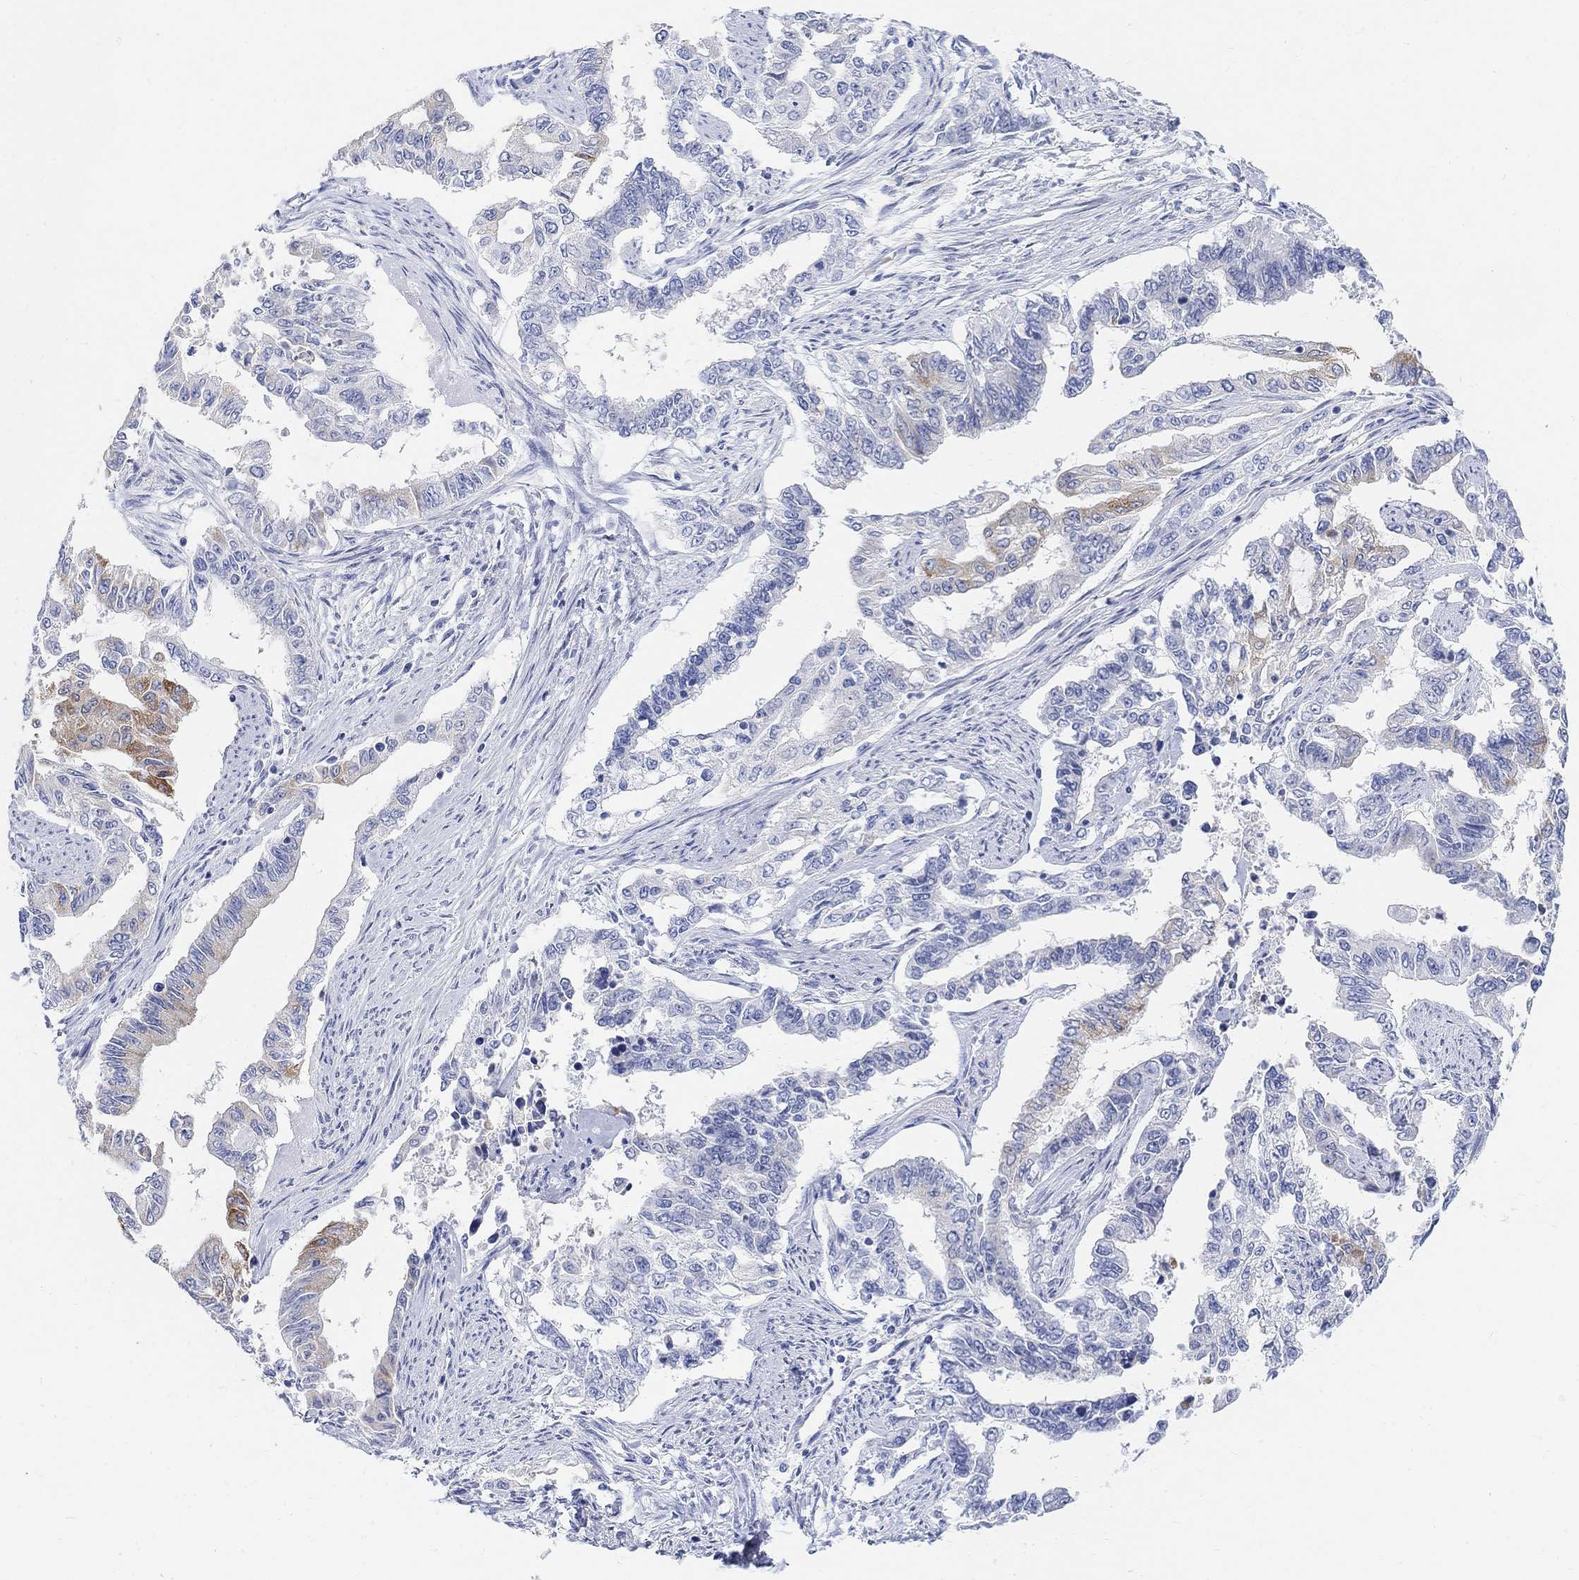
{"staining": {"intensity": "moderate", "quantity": "<25%", "location": "cytoplasmic/membranous"}, "tissue": "endometrial cancer", "cell_type": "Tumor cells", "image_type": "cancer", "snomed": [{"axis": "morphology", "description": "Adenocarcinoma, NOS"}, {"axis": "topography", "description": "Uterus"}], "caption": "DAB immunohistochemical staining of human endometrial cancer demonstrates moderate cytoplasmic/membranous protein expression in about <25% of tumor cells.", "gene": "RETNLB", "patient": {"sex": "female", "age": 59}}